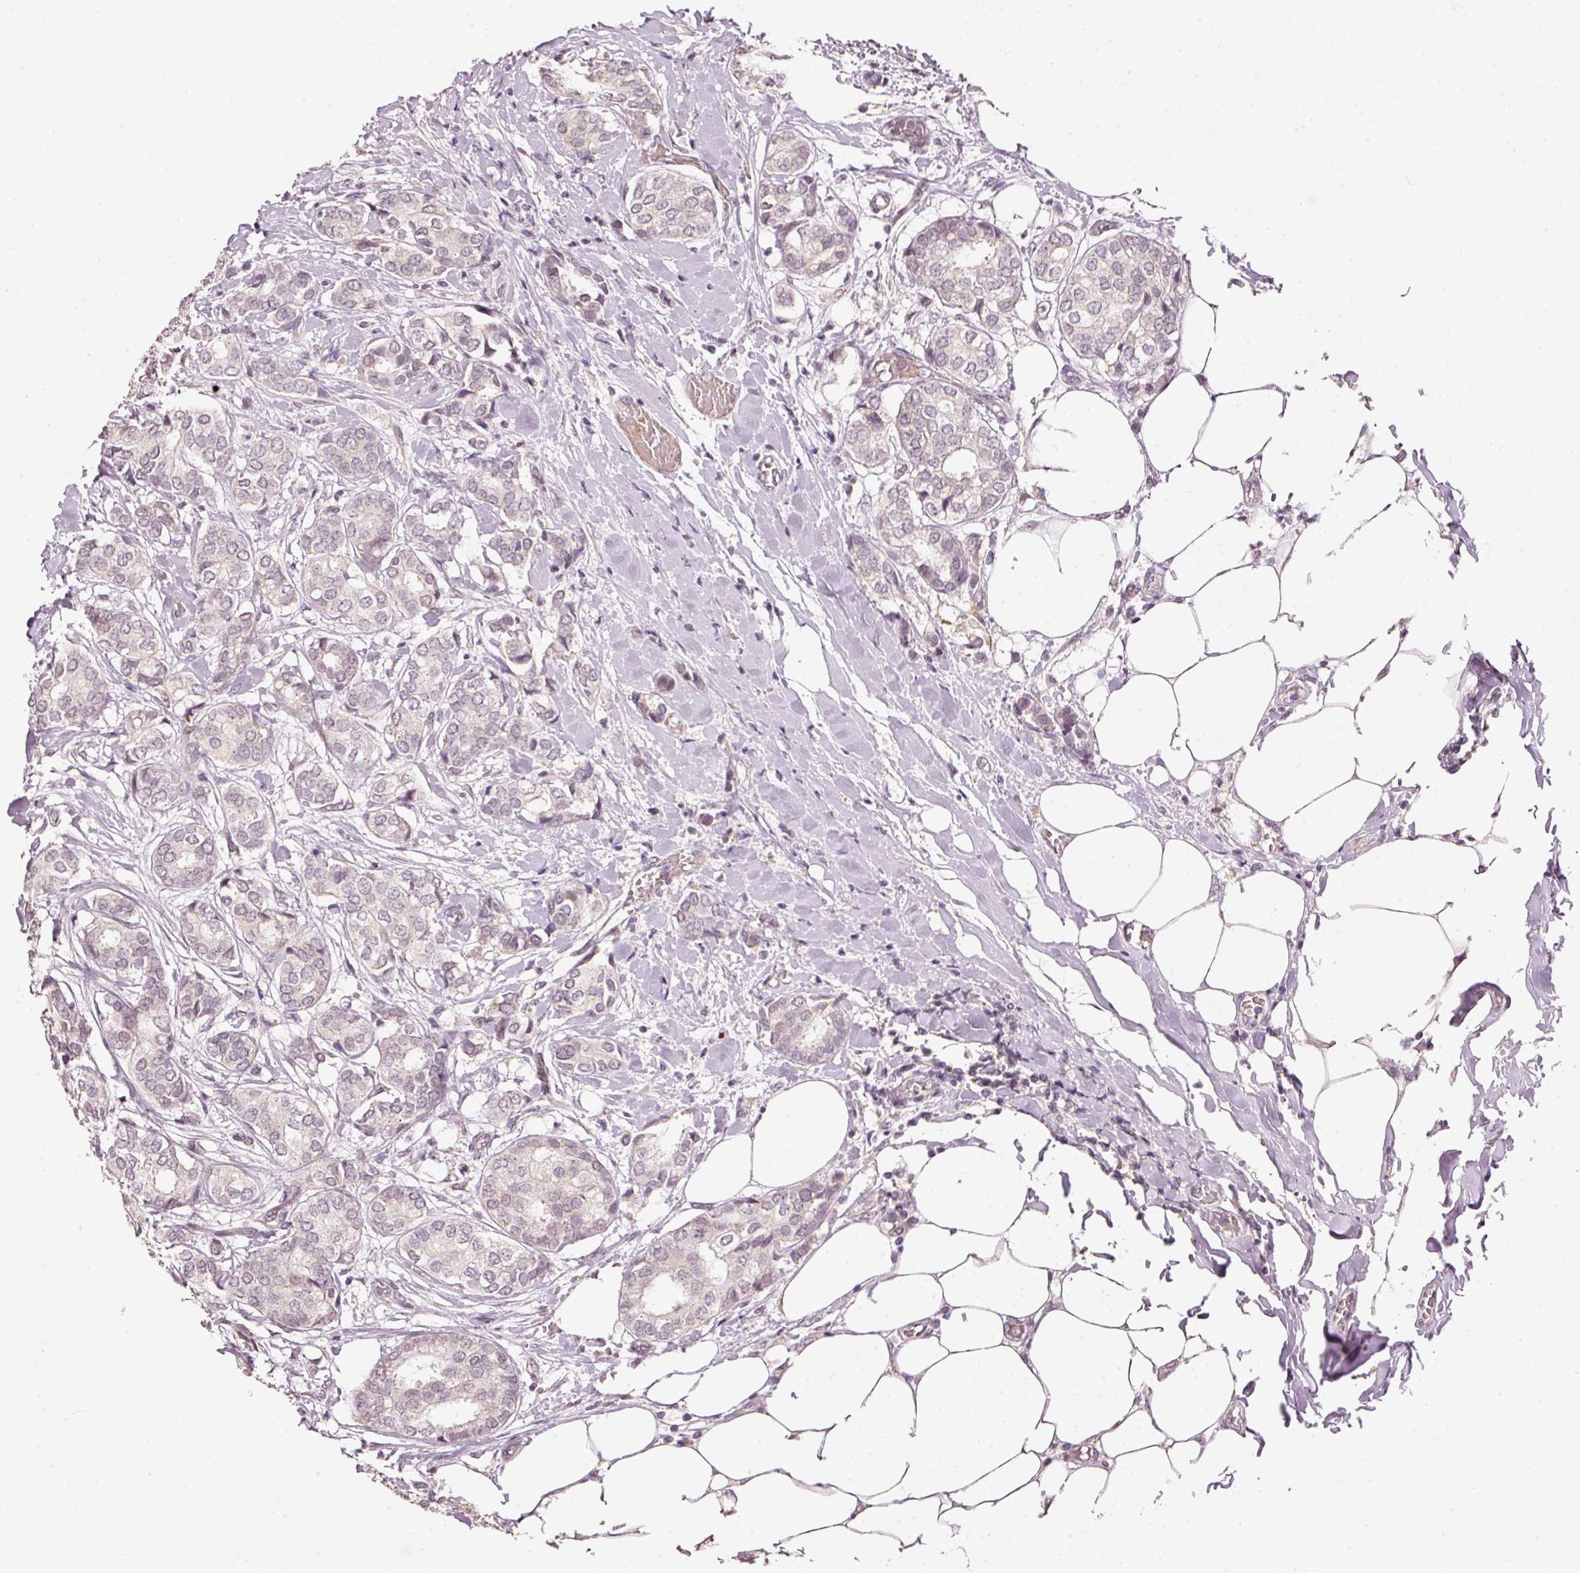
{"staining": {"intensity": "negative", "quantity": "none", "location": "none"}, "tissue": "breast cancer", "cell_type": "Tumor cells", "image_type": "cancer", "snomed": [{"axis": "morphology", "description": "Duct carcinoma"}, {"axis": "topography", "description": "Breast"}], "caption": "High power microscopy micrograph of an immunohistochemistry image of intraductal carcinoma (breast), revealing no significant staining in tumor cells.", "gene": "TOB2", "patient": {"sex": "female", "age": 73}}